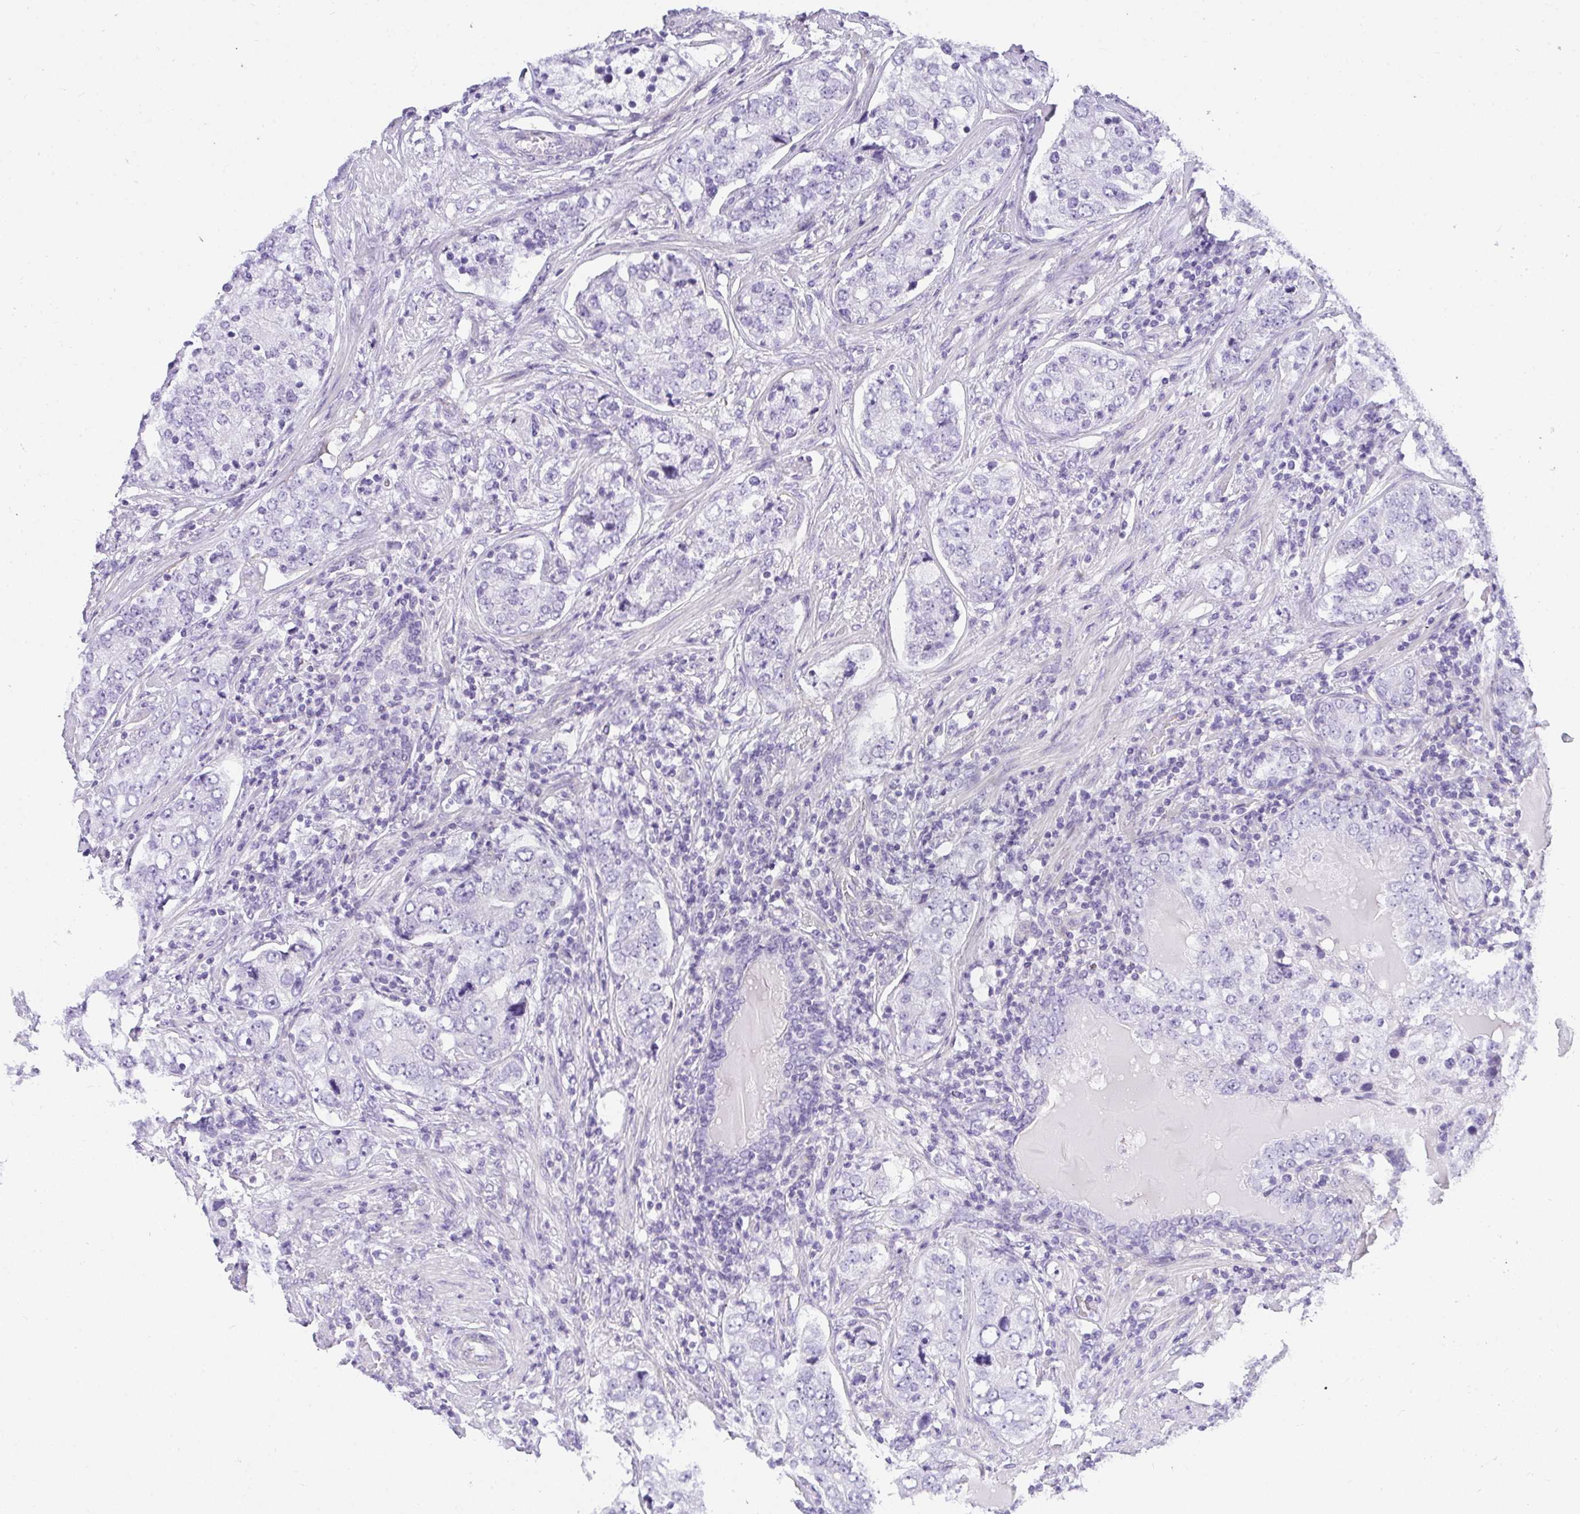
{"staining": {"intensity": "negative", "quantity": "none", "location": "none"}, "tissue": "prostate cancer", "cell_type": "Tumor cells", "image_type": "cancer", "snomed": [{"axis": "morphology", "description": "Adenocarcinoma, High grade"}, {"axis": "topography", "description": "Prostate"}], "caption": "Tumor cells are negative for protein expression in human prostate cancer (adenocarcinoma (high-grade)).", "gene": "PLPPR3", "patient": {"sex": "male", "age": 60}}